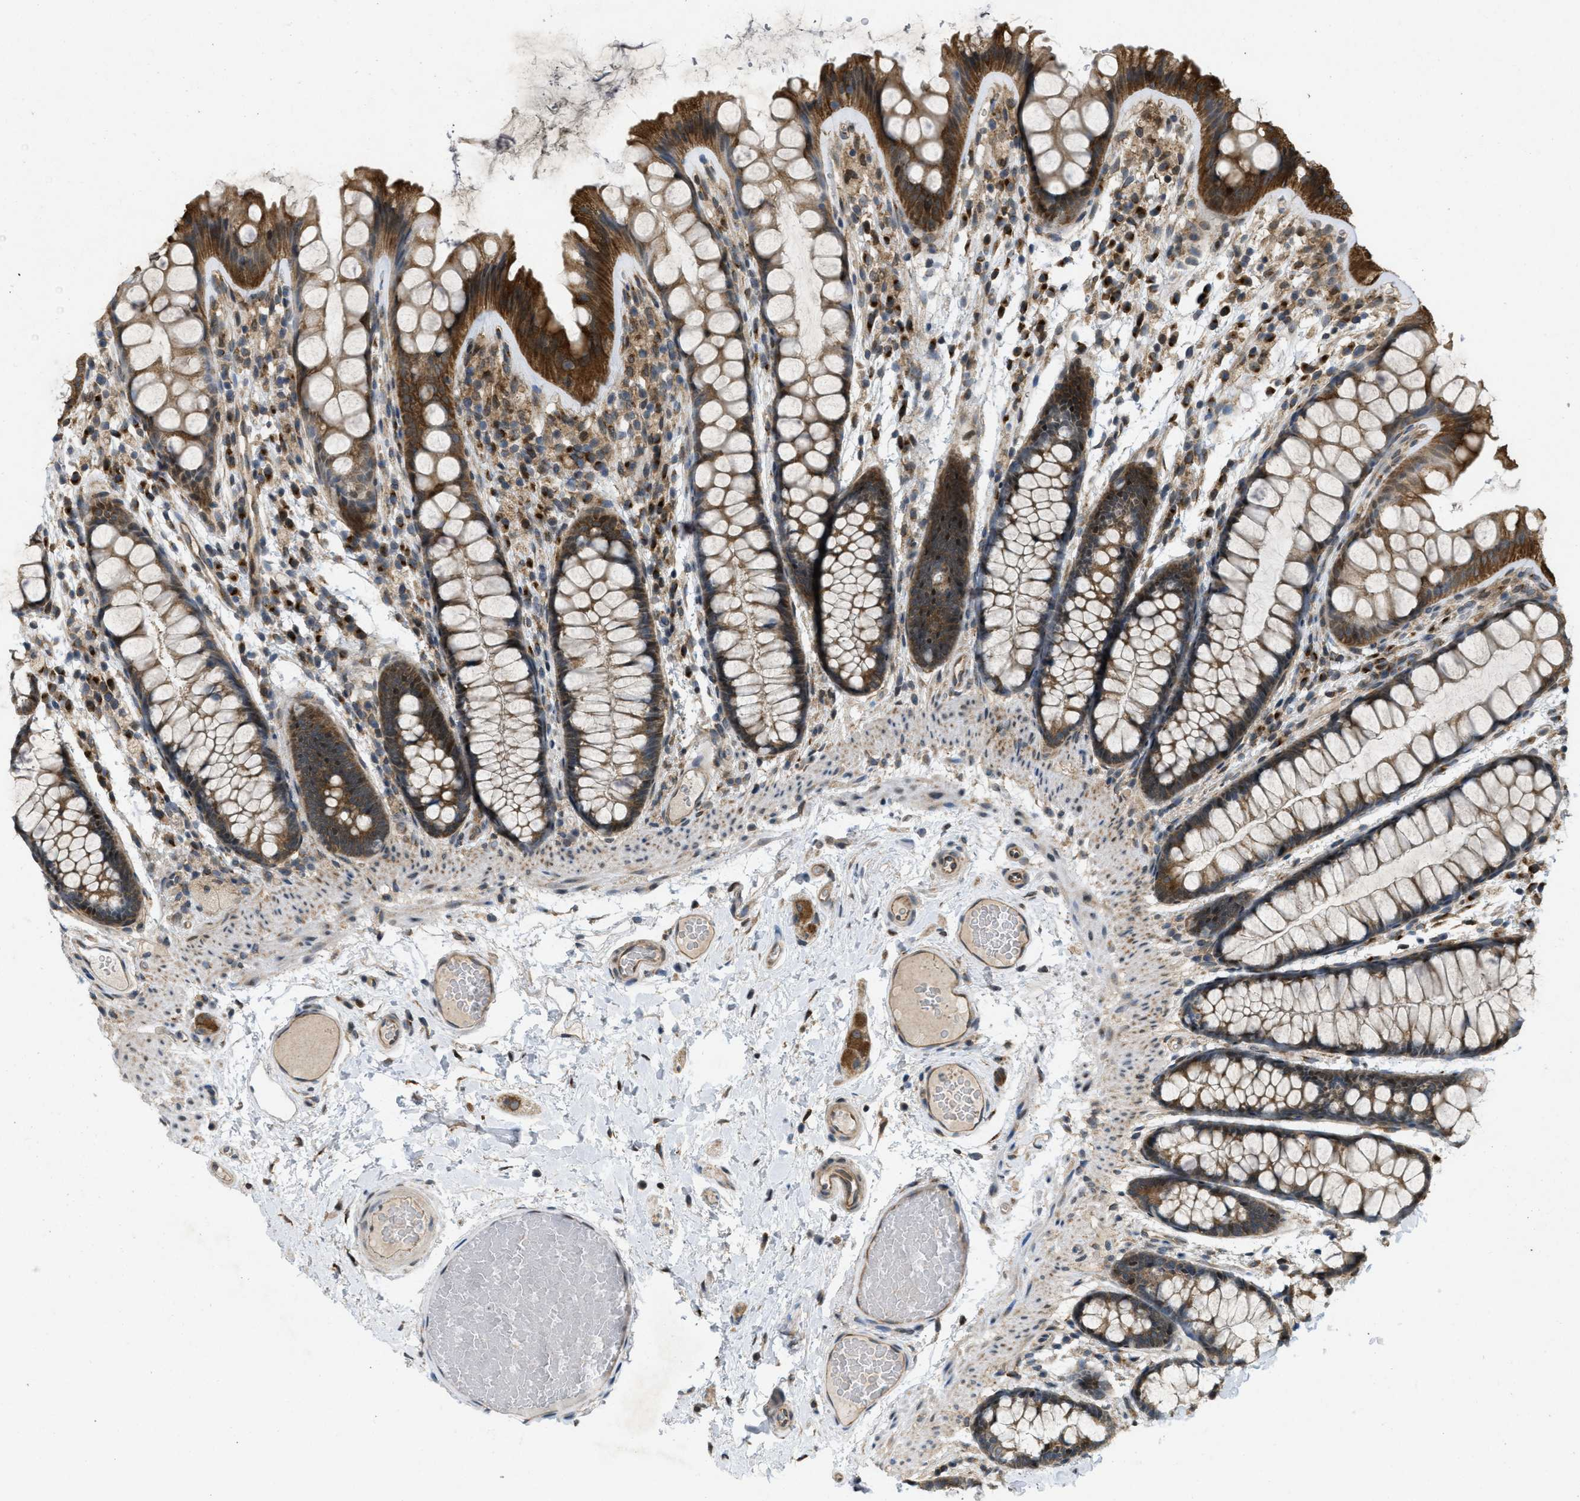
{"staining": {"intensity": "strong", "quantity": ">75%", "location": "cytoplasmic/membranous"}, "tissue": "colon", "cell_type": "Endothelial cells", "image_type": "normal", "snomed": [{"axis": "morphology", "description": "Normal tissue, NOS"}, {"axis": "topography", "description": "Colon"}], "caption": "Normal colon reveals strong cytoplasmic/membranous positivity in approximately >75% of endothelial cells, visualized by immunohistochemistry.", "gene": "IFNLR1", "patient": {"sex": "female", "age": 56}}